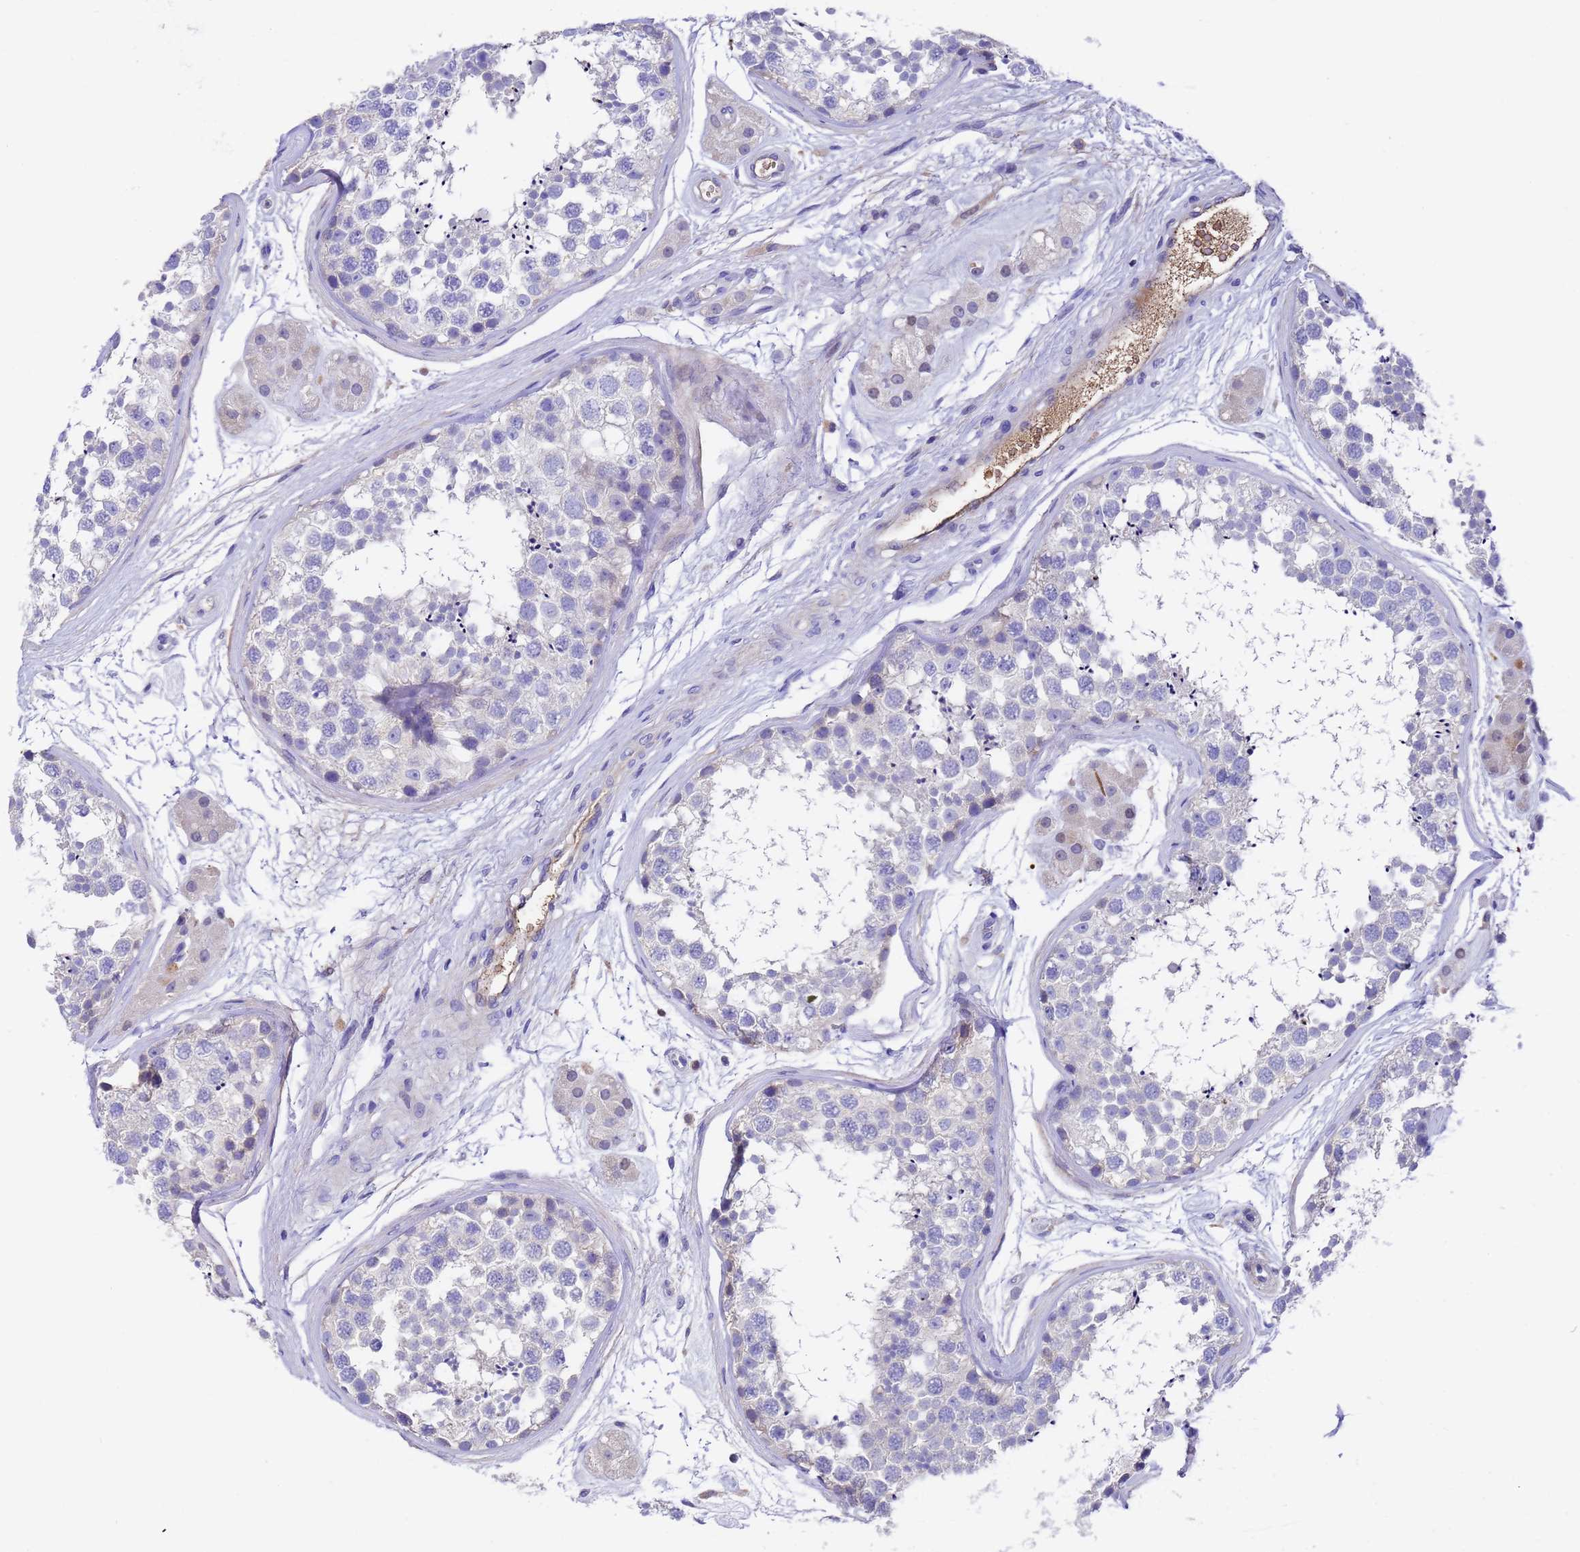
{"staining": {"intensity": "negative", "quantity": "none", "location": "none"}, "tissue": "testis", "cell_type": "Cells in seminiferous ducts", "image_type": "normal", "snomed": [{"axis": "morphology", "description": "Normal tissue, NOS"}, {"axis": "topography", "description": "Testis"}], "caption": "The IHC photomicrograph has no significant expression in cells in seminiferous ducts of testis.", "gene": "ELP6", "patient": {"sex": "male", "age": 56}}